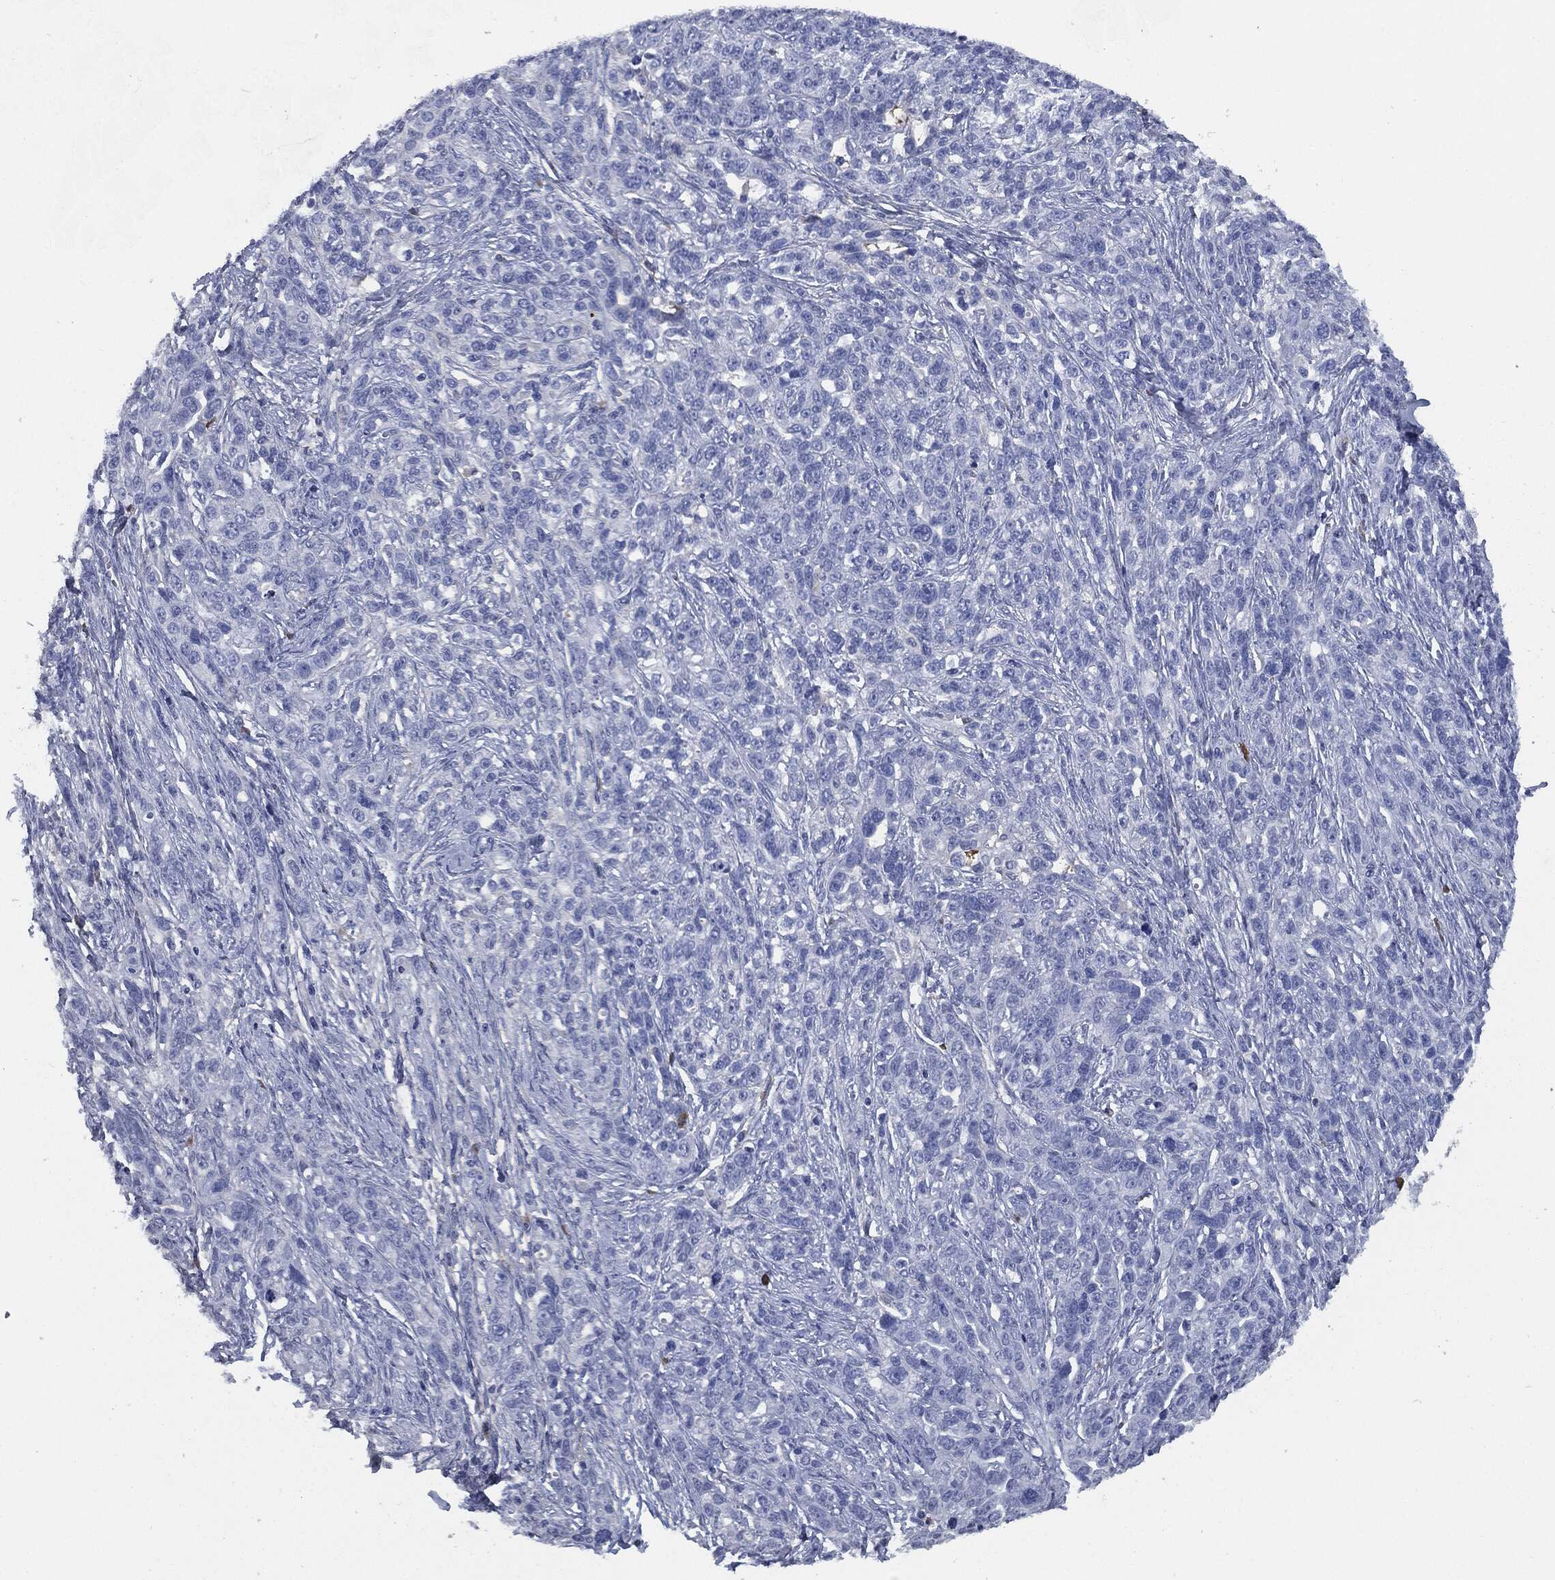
{"staining": {"intensity": "negative", "quantity": "none", "location": "none"}, "tissue": "ovarian cancer", "cell_type": "Tumor cells", "image_type": "cancer", "snomed": [{"axis": "morphology", "description": "Cystadenocarcinoma, serous, NOS"}, {"axis": "topography", "description": "Ovary"}], "caption": "A histopathology image of human ovarian cancer is negative for staining in tumor cells.", "gene": "SIGLEC7", "patient": {"sex": "female", "age": 71}}